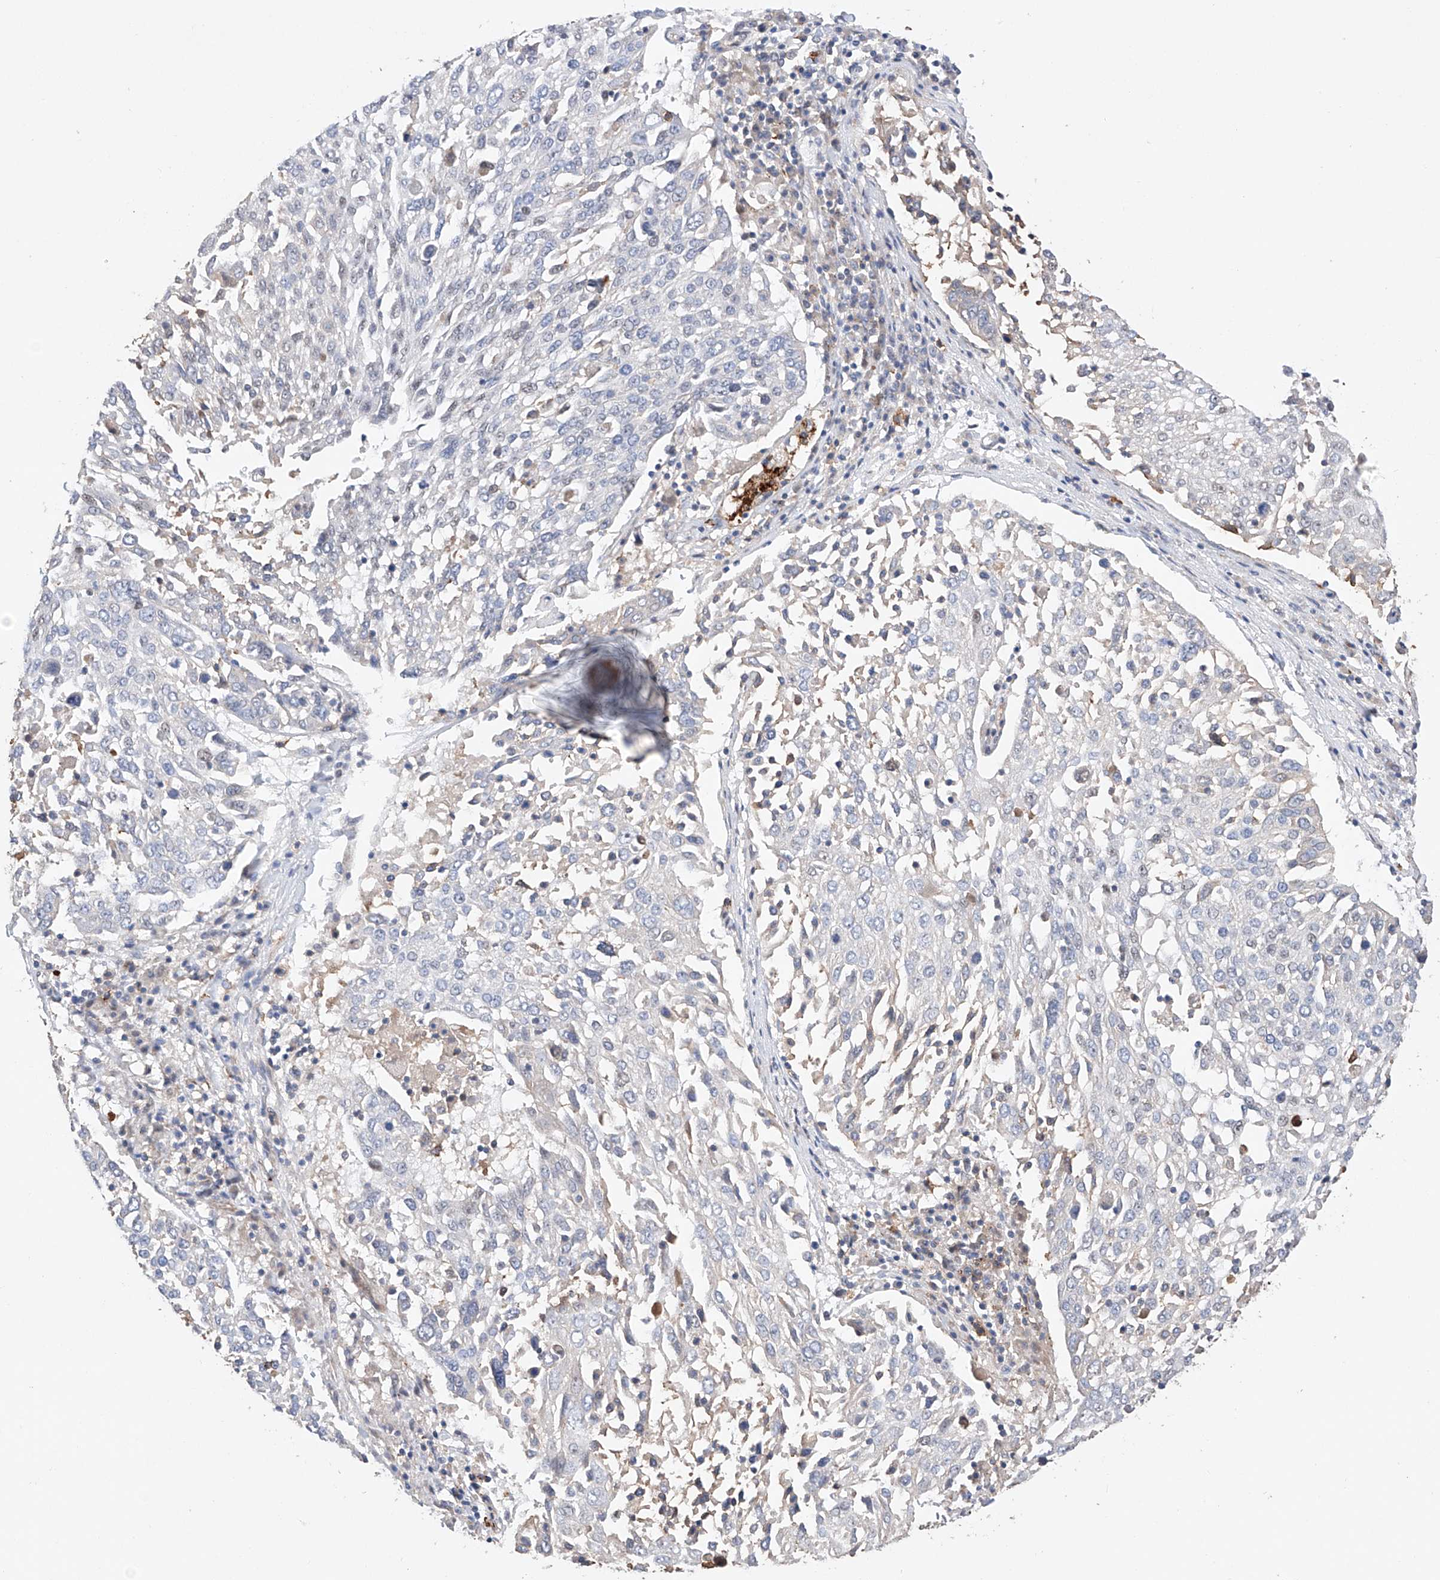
{"staining": {"intensity": "negative", "quantity": "none", "location": "none"}, "tissue": "lung cancer", "cell_type": "Tumor cells", "image_type": "cancer", "snomed": [{"axis": "morphology", "description": "Squamous cell carcinoma, NOS"}, {"axis": "topography", "description": "Lung"}], "caption": "A photomicrograph of human lung squamous cell carcinoma is negative for staining in tumor cells.", "gene": "AFG1L", "patient": {"sex": "male", "age": 65}}